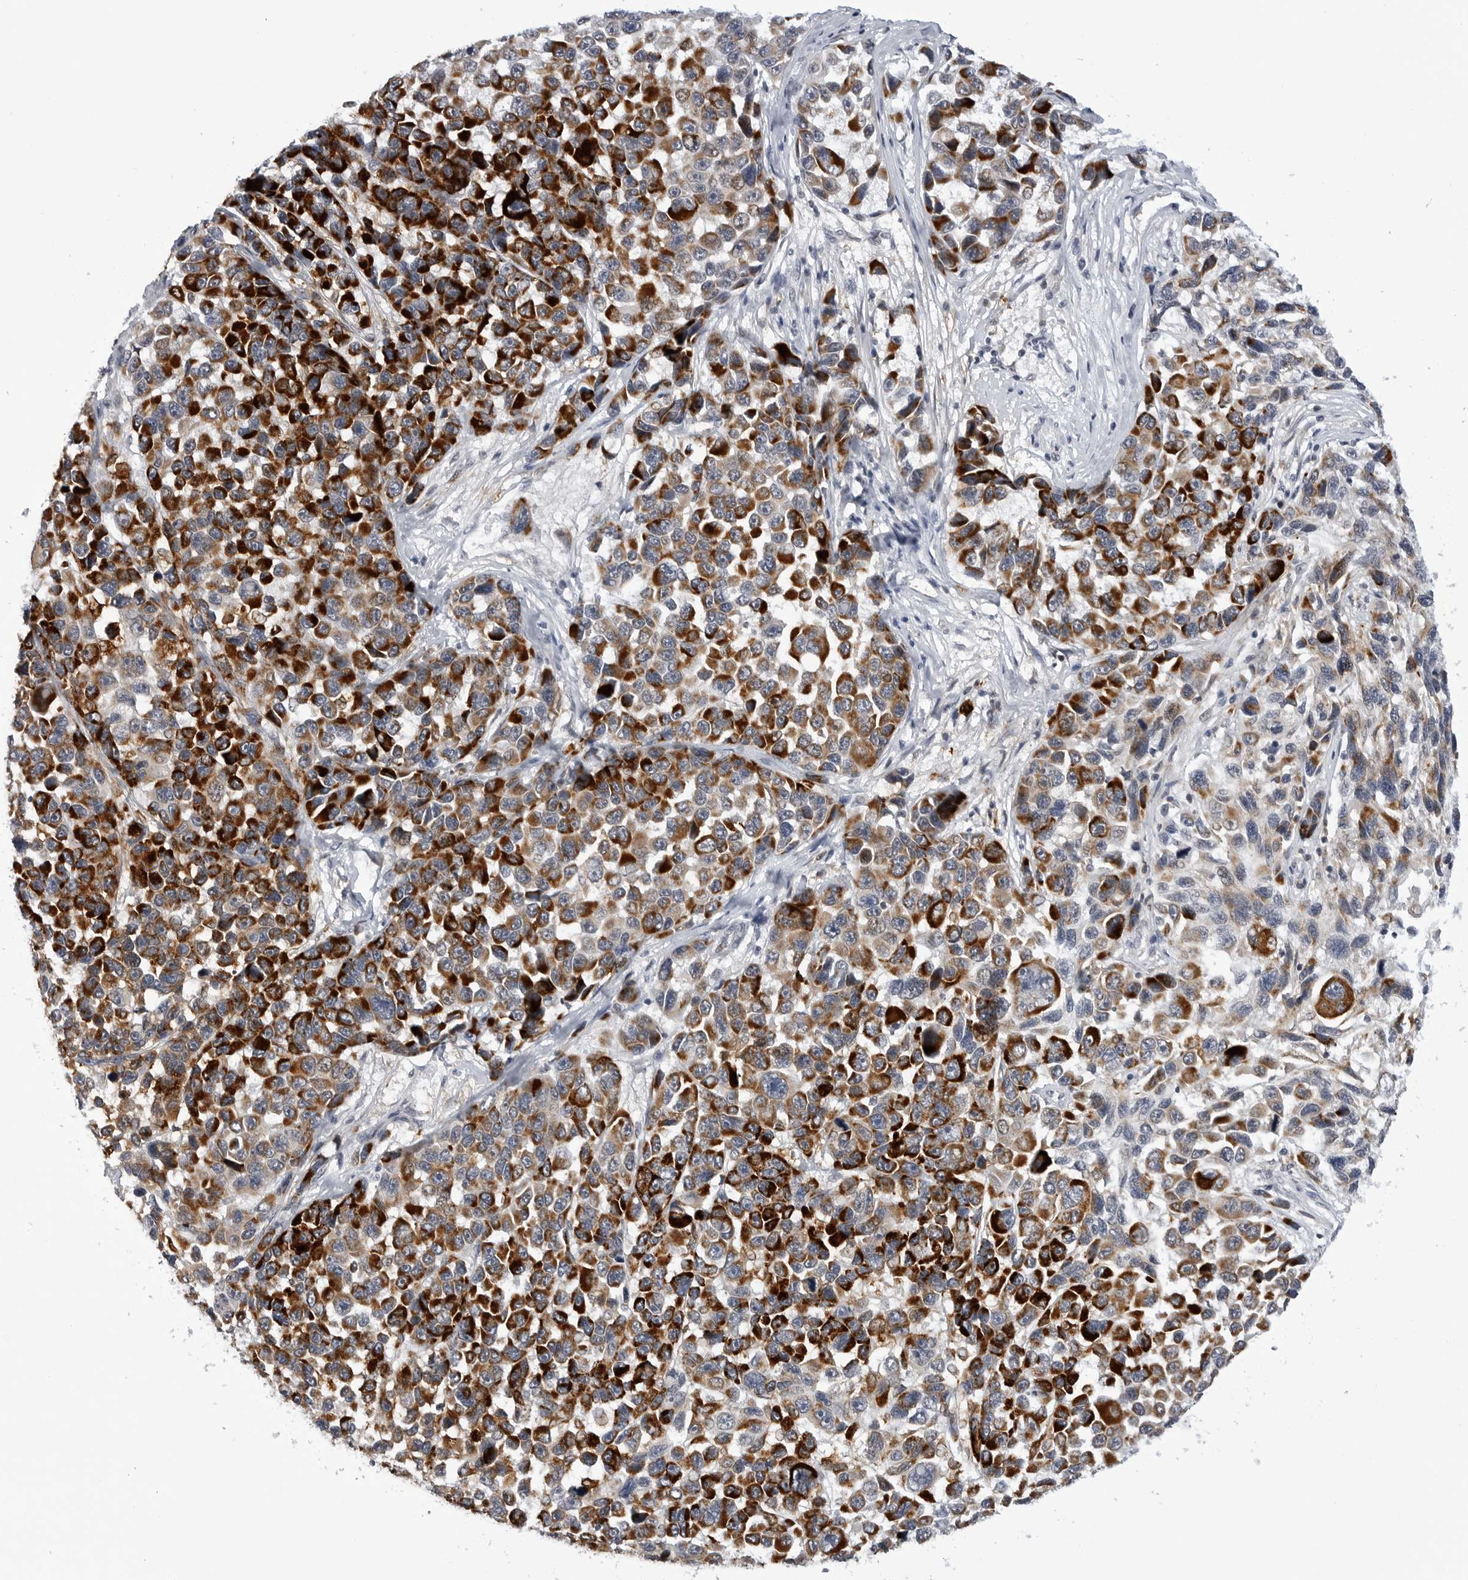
{"staining": {"intensity": "strong", "quantity": ">75%", "location": "cytoplasmic/membranous"}, "tissue": "melanoma", "cell_type": "Tumor cells", "image_type": "cancer", "snomed": [{"axis": "morphology", "description": "Malignant melanoma, NOS"}, {"axis": "topography", "description": "Skin"}], "caption": "Malignant melanoma stained for a protein (brown) demonstrates strong cytoplasmic/membranous positive expression in about >75% of tumor cells.", "gene": "CDK20", "patient": {"sex": "male", "age": 53}}